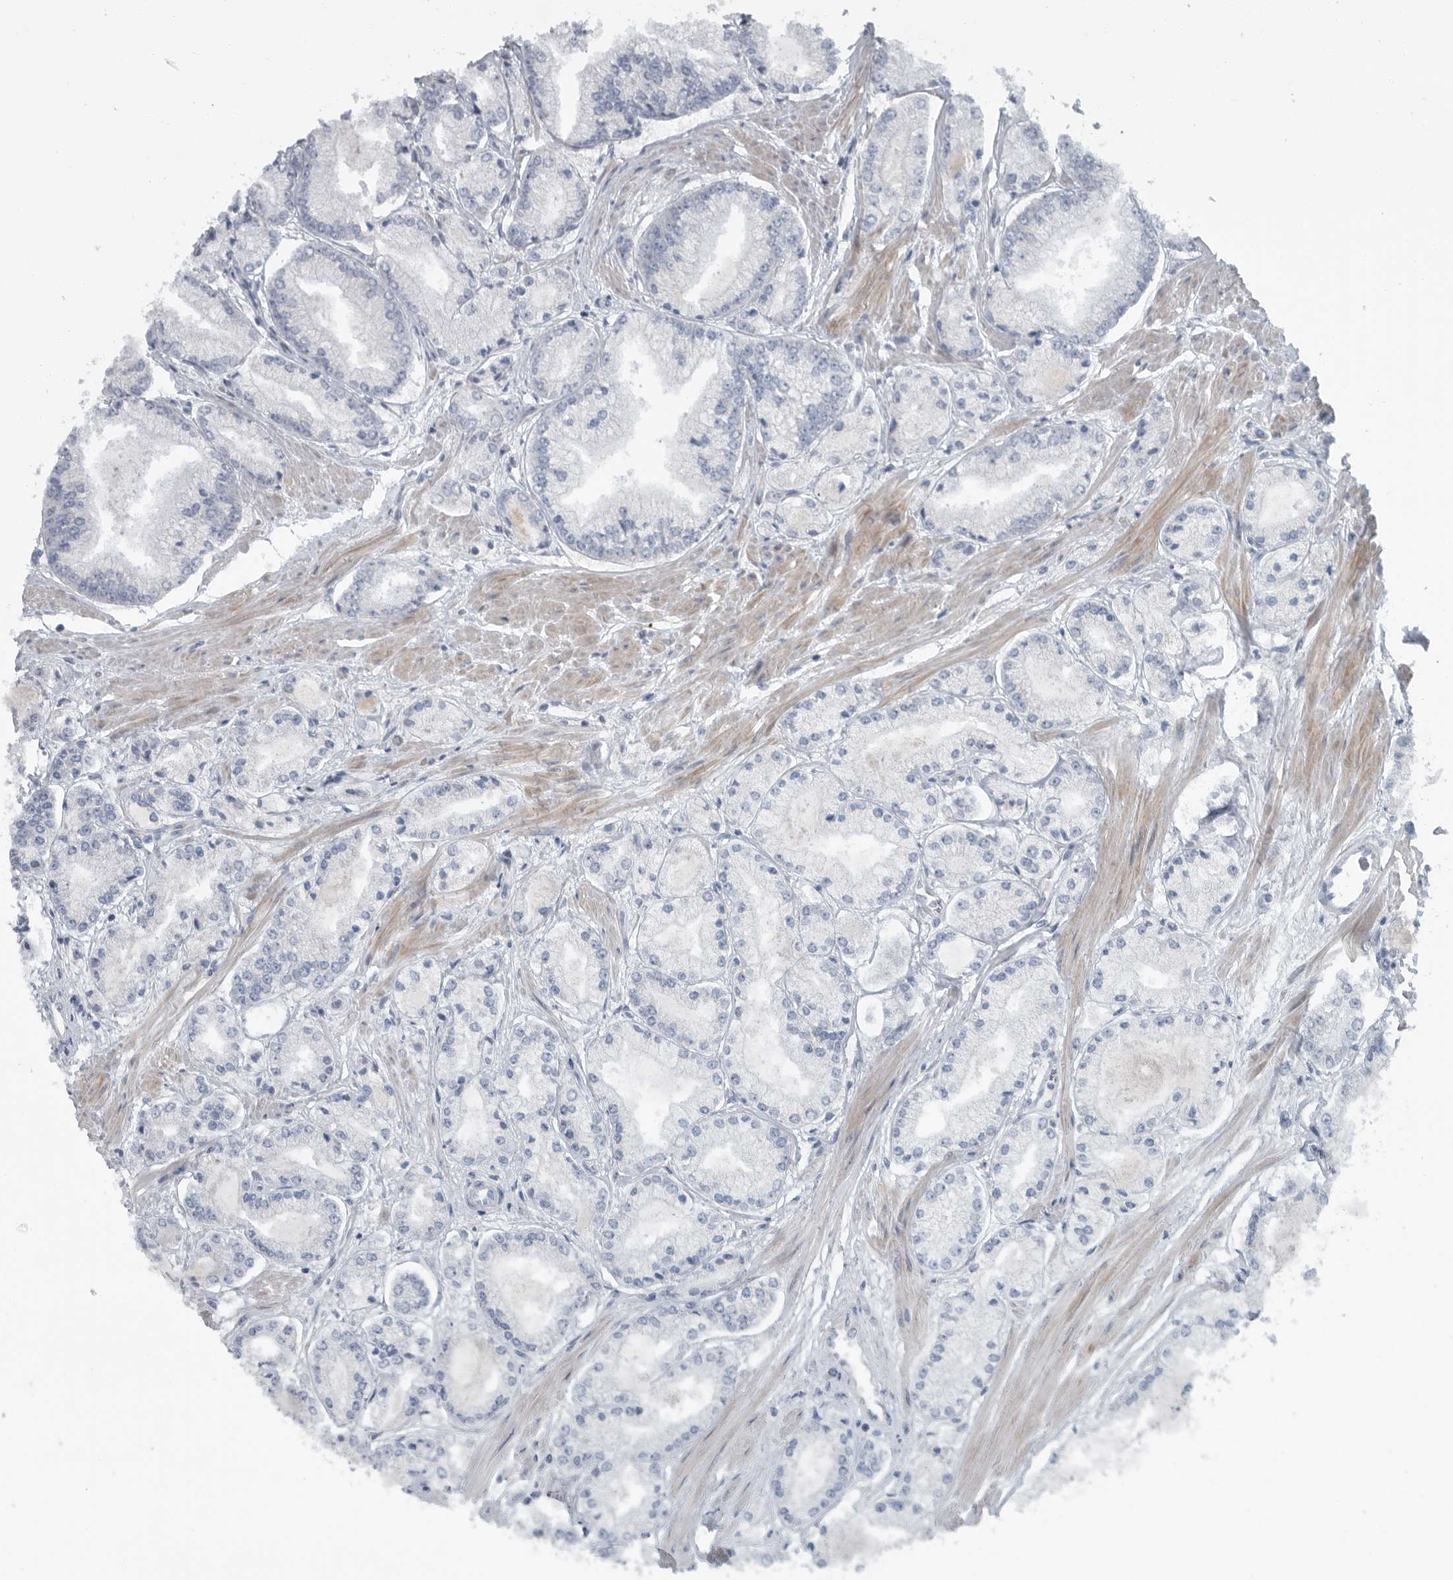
{"staining": {"intensity": "negative", "quantity": "none", "location": "none"}, "tissue": "prostate cancer", "cell_type": "Tumor cells", "image_type": "cancer", "snomed": [{"axis": "morphology", "description": "Adenocarcinoma, Low grade"}, {"axis": "topography", "description": "Prostate"}], "caption": "Tumor cells show no significant protein staining in prostate low-grade adenocarcinoma.", "gene": "MPP3", "patient": {"sex": "male", "age": 52}}